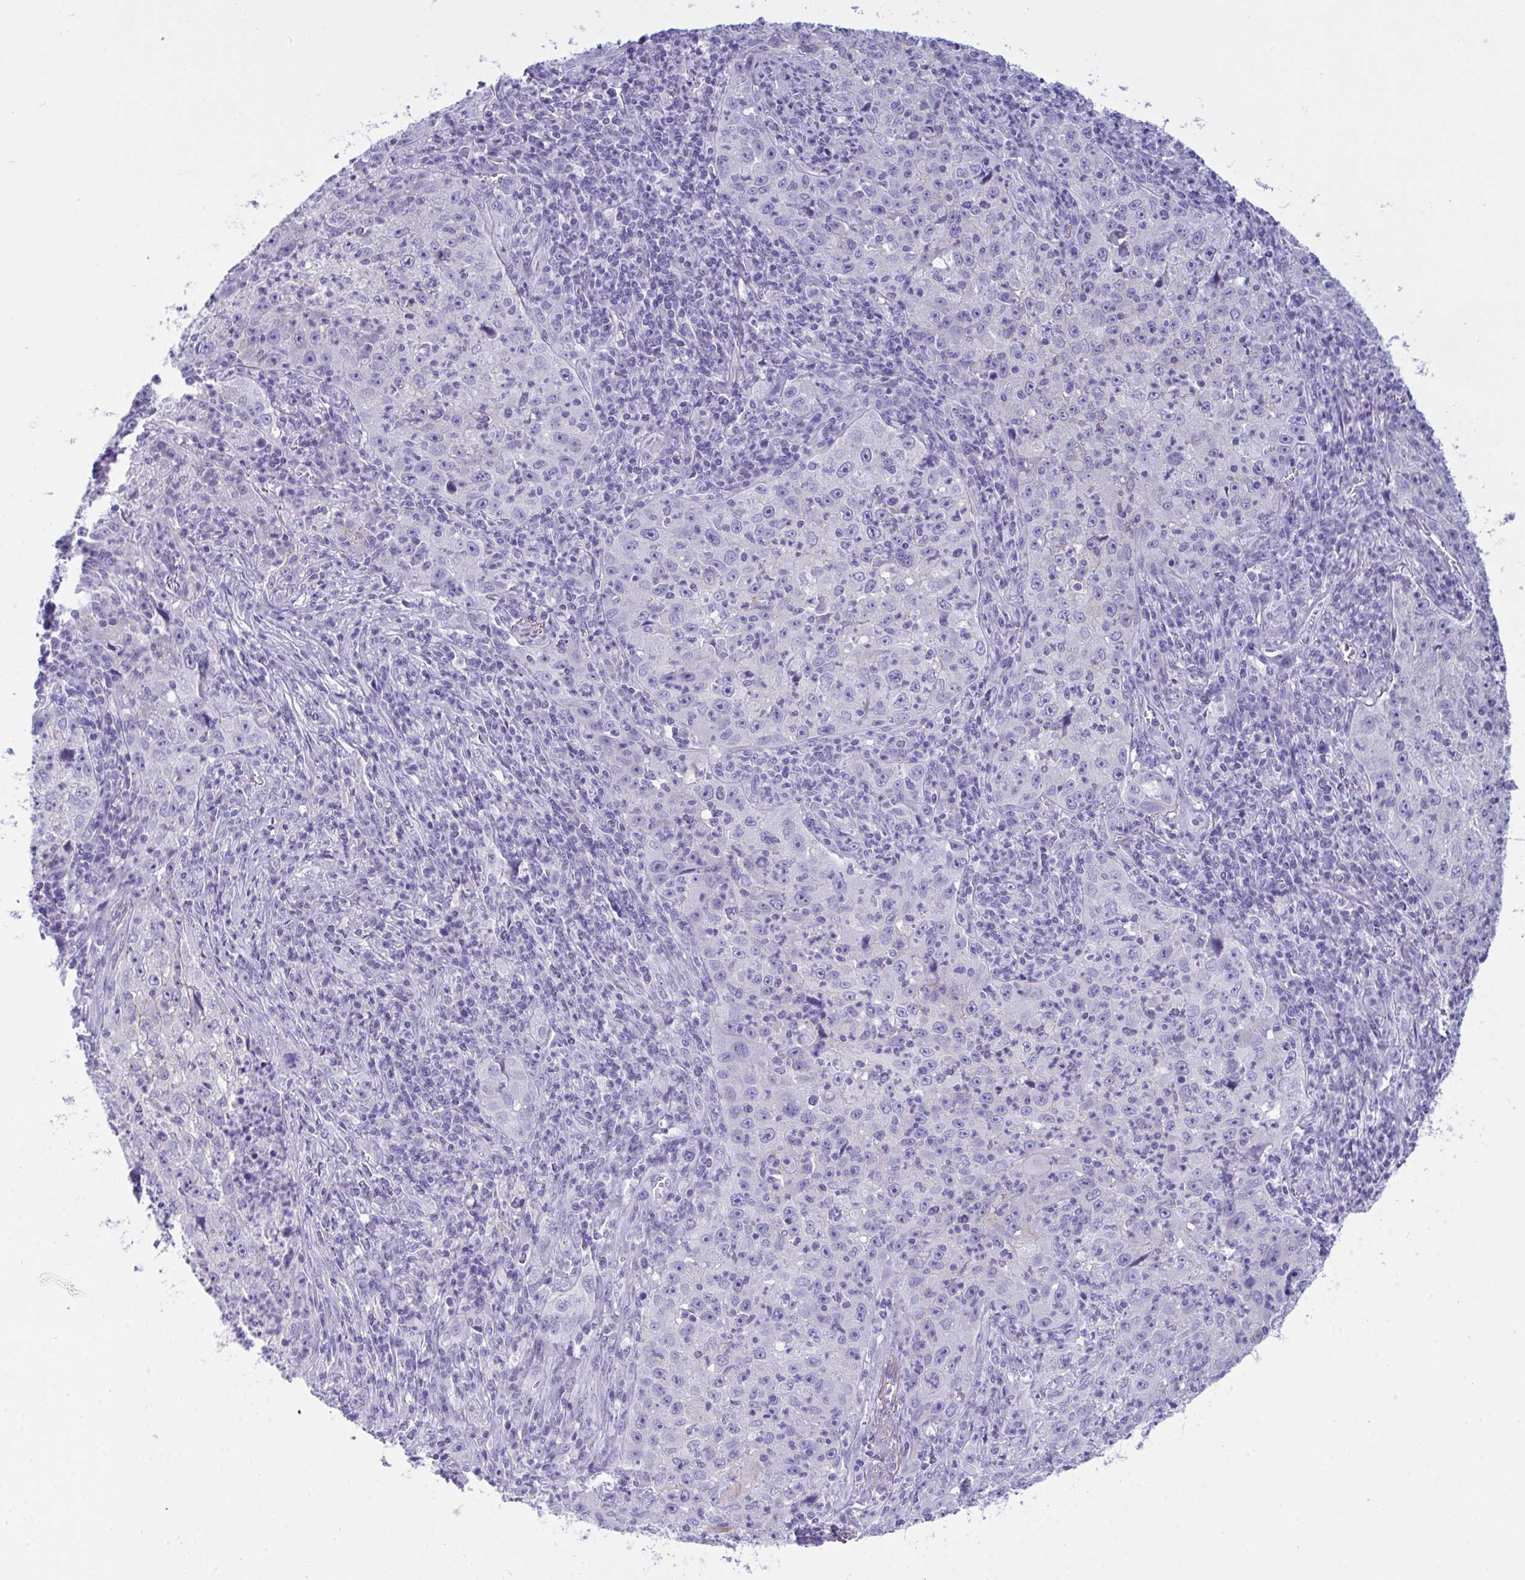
{"staining": {"intensity": "negative", "quantity": "none", "location": "none"}, "tissue": "lung cancer", "cell_type": "Tumor cells", "image_type": "cancer", "snomed": [{"axis": "morphology", "description": "Squamous cell carcinoma, NOS"}, {"axis": "topography", "description": "Lung"}], "caption": "This image is of lung squamous cell carcinoma stained with immunohistochemistry (IHC) to label a protein in brown with the nuclei are counter-stained blue. There is no staining in tumor cells.", "gene": "GLB1L2", "patient": {"sex": "male", "age": 71}}